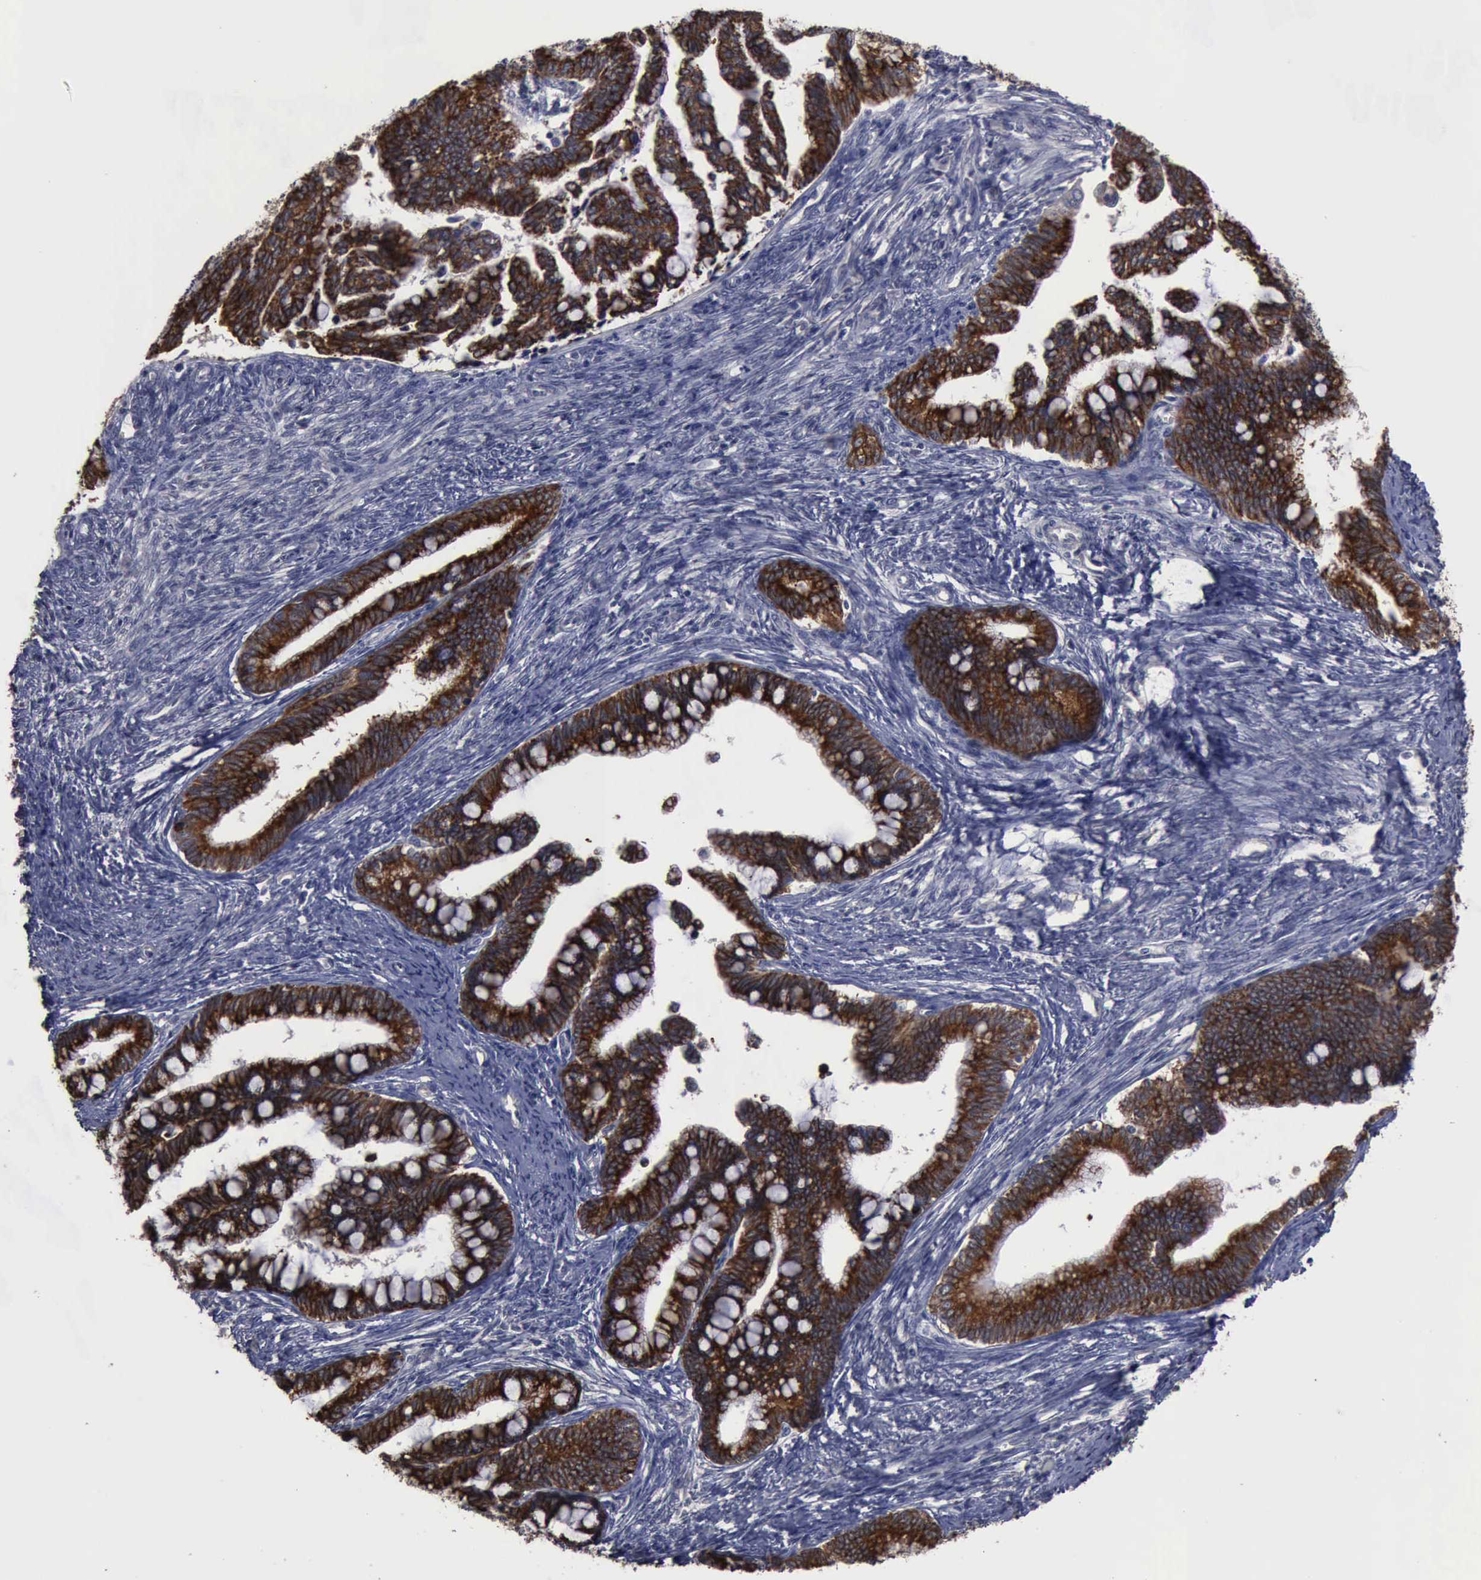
{"staining": {"intensity": "strong", "quantity": ">75%", "location": "cytoplasmic/membranous"}, "tissue": "cervical cancer", "cell_type": "Tumor cells", "image_type": "cancer", "snomed": [{"axis": "morphology", "description": "Adenocarcinoma, NOS"}, {"axis": "topography", "description": "Cervix"}], "caption": "Adenocarcinoma (cervical) tissue reveals strong cytoplasmic/membranous staining in approximately >75% of tumor cells, visualized by immunohistochemistry.", "gene": "CRKL", "patient": {"sex": "female", "age": 36}}